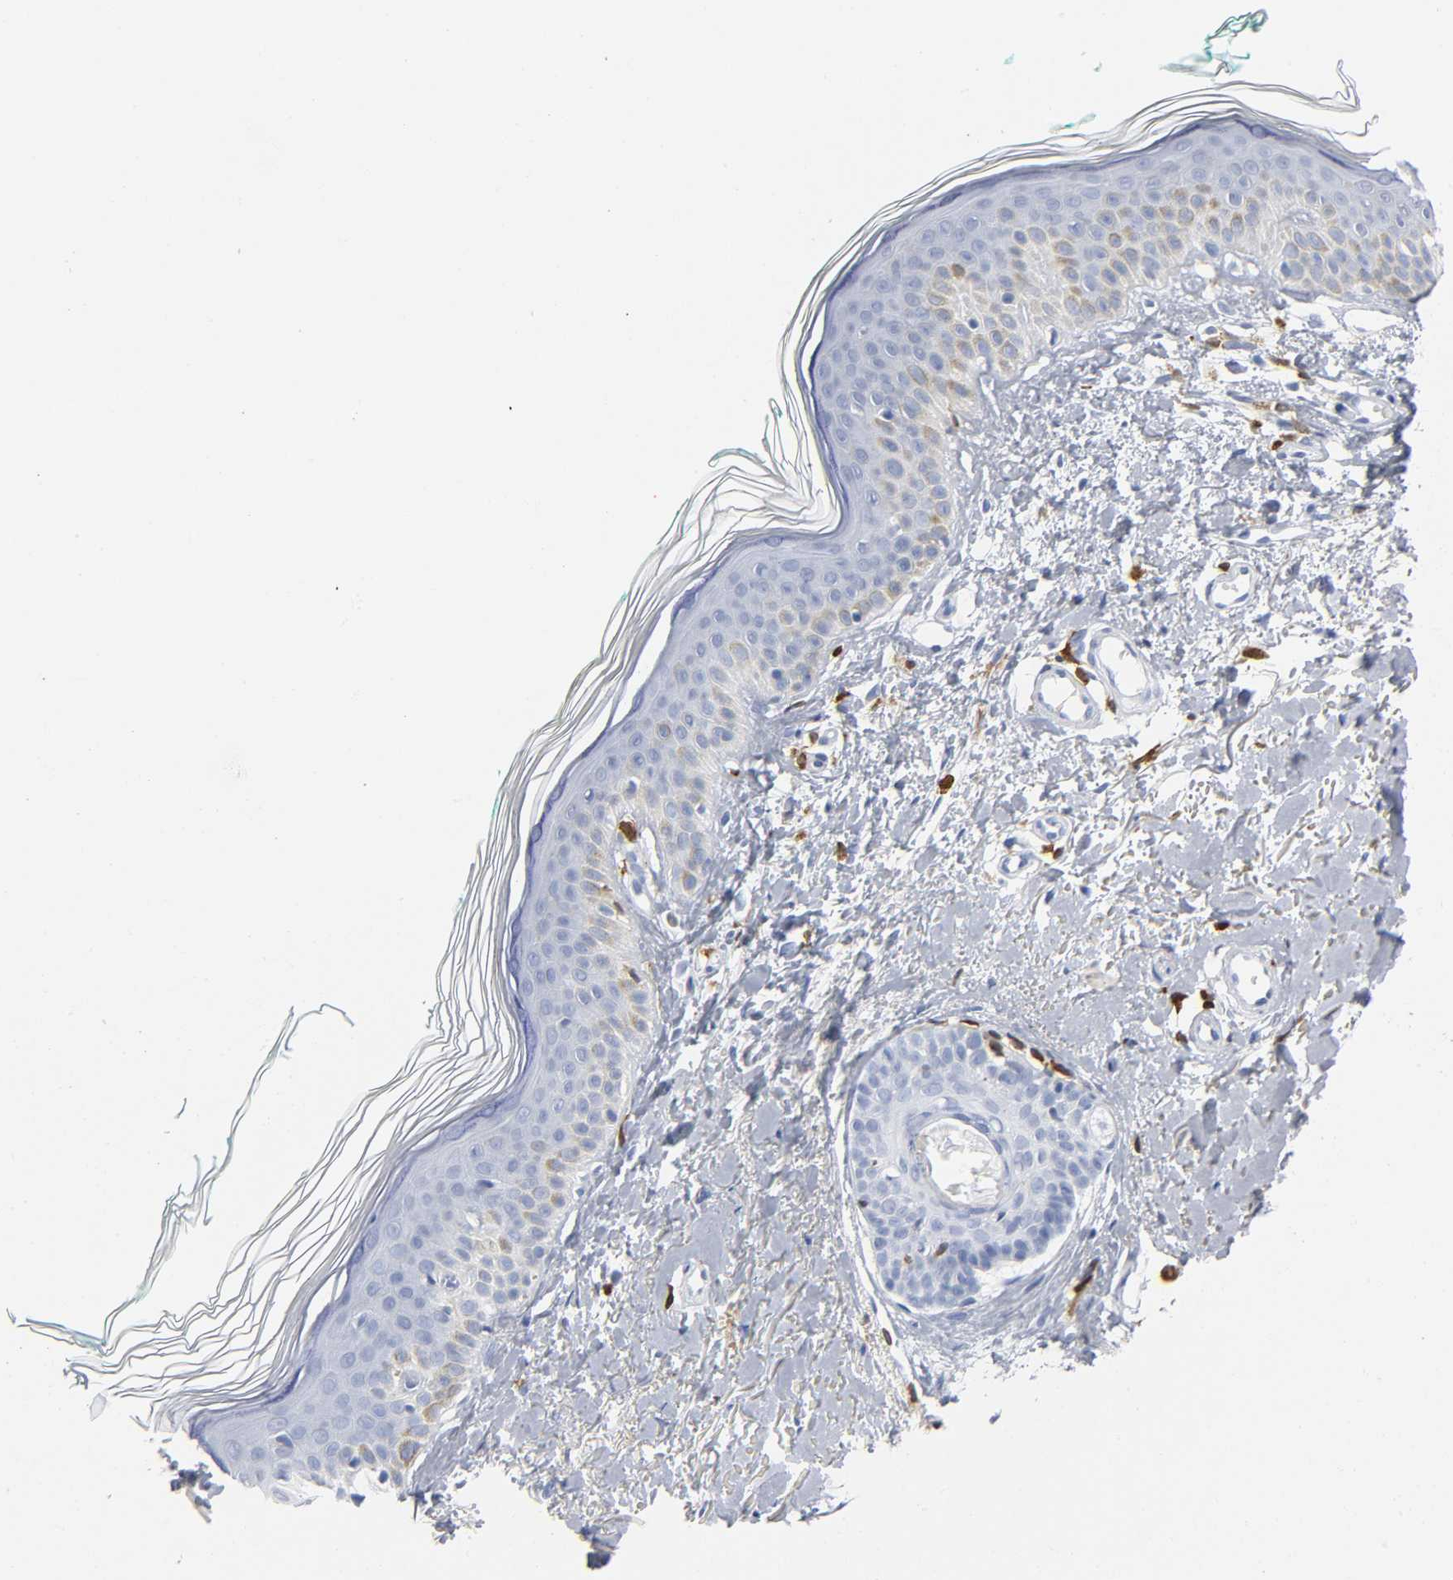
{"staining": {"intensity": "negative", "quantity": "none", "location": "none"}, "tissue": "skin", "cell_type": "Fibroblasts", "image_type": "normal", "snomed": [{"axis": "morphology", "description": "Normal tissue, NOS"}, {"axis": "topography", "description": "Skin"}], "caption": "This is an immunohistochemistry (IHC) image of normal human skin. There is no staining in fibroblasts.", "gene": "DOK2", "patient": {"sex": "male", "age": 71}}